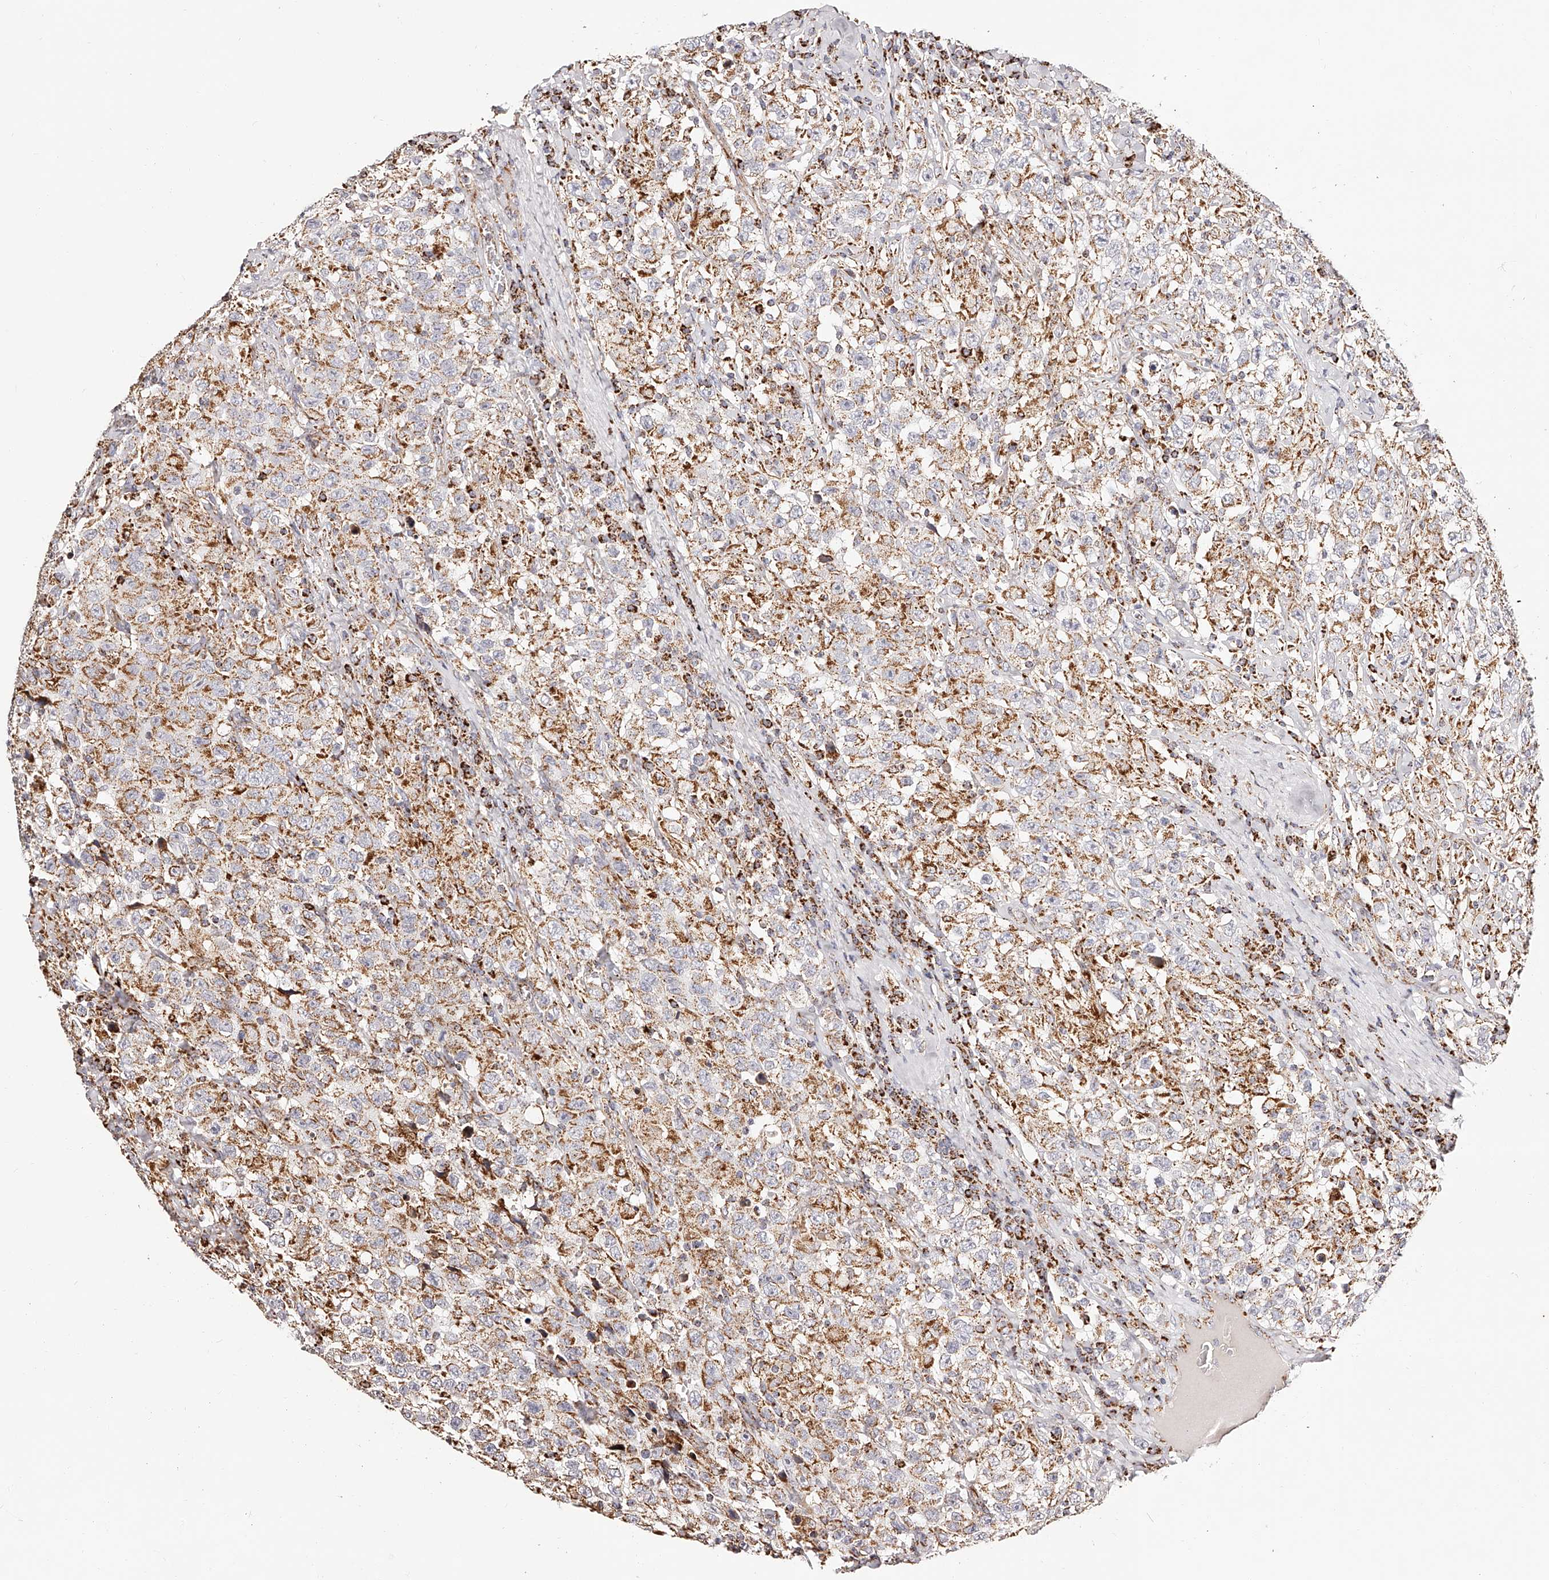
{"staining": {"intensity": "moderate", "quantity": ">75%", "location": "cytoplasmic/membranous"}, "tissue": "testis cancer", "cell_type": "Tumor cells", "image_type": "cancer", "snomed": [{"axis": "morphology", "description": "Seminoma, NOS"}, {"axis": "topography", "description": "Testis"}], "caption": "A brown stain shows moderate cytoplasmic/membranous staining of a protein in testis seminoma tumor cells.", "gene": "NDUFV3", "patient": {"sex": "male", "age": 41}}